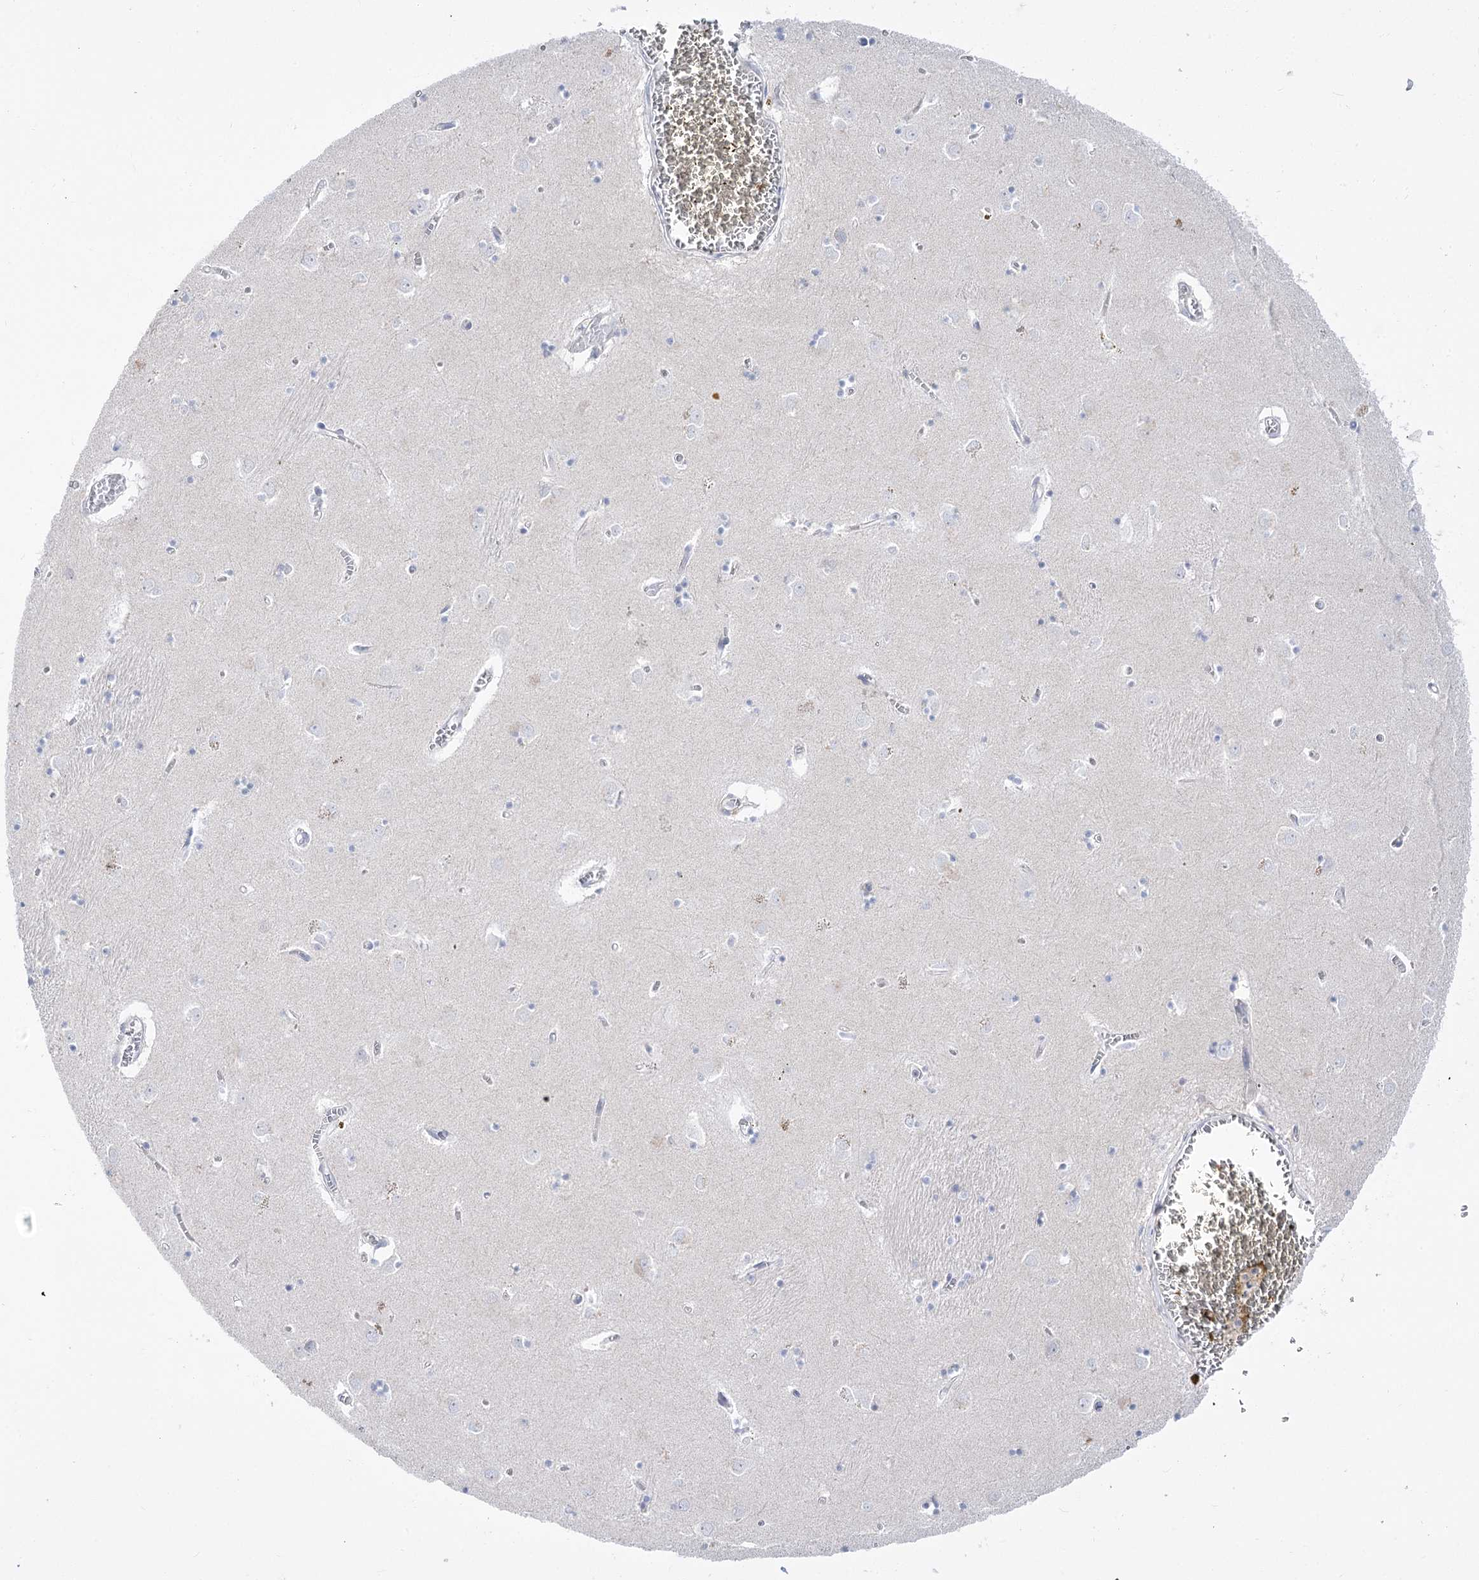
{"staining": {"intensity": "negative", "quantity": "none", "location": "none"}, "tissue": "caudate", "cell_type": "Glial cells", "image_type": "normal", "snomed": [{"axis": "morphology", "description": "Normal tissue, NOS"}, {"axis": "topography", "description": "Lateral ventricle wall"}], "caption": "IHC of normal human caudate displays no expression in glial cells.", "gene": "HELT", "patient": {"sex": "male", "age": 70}}